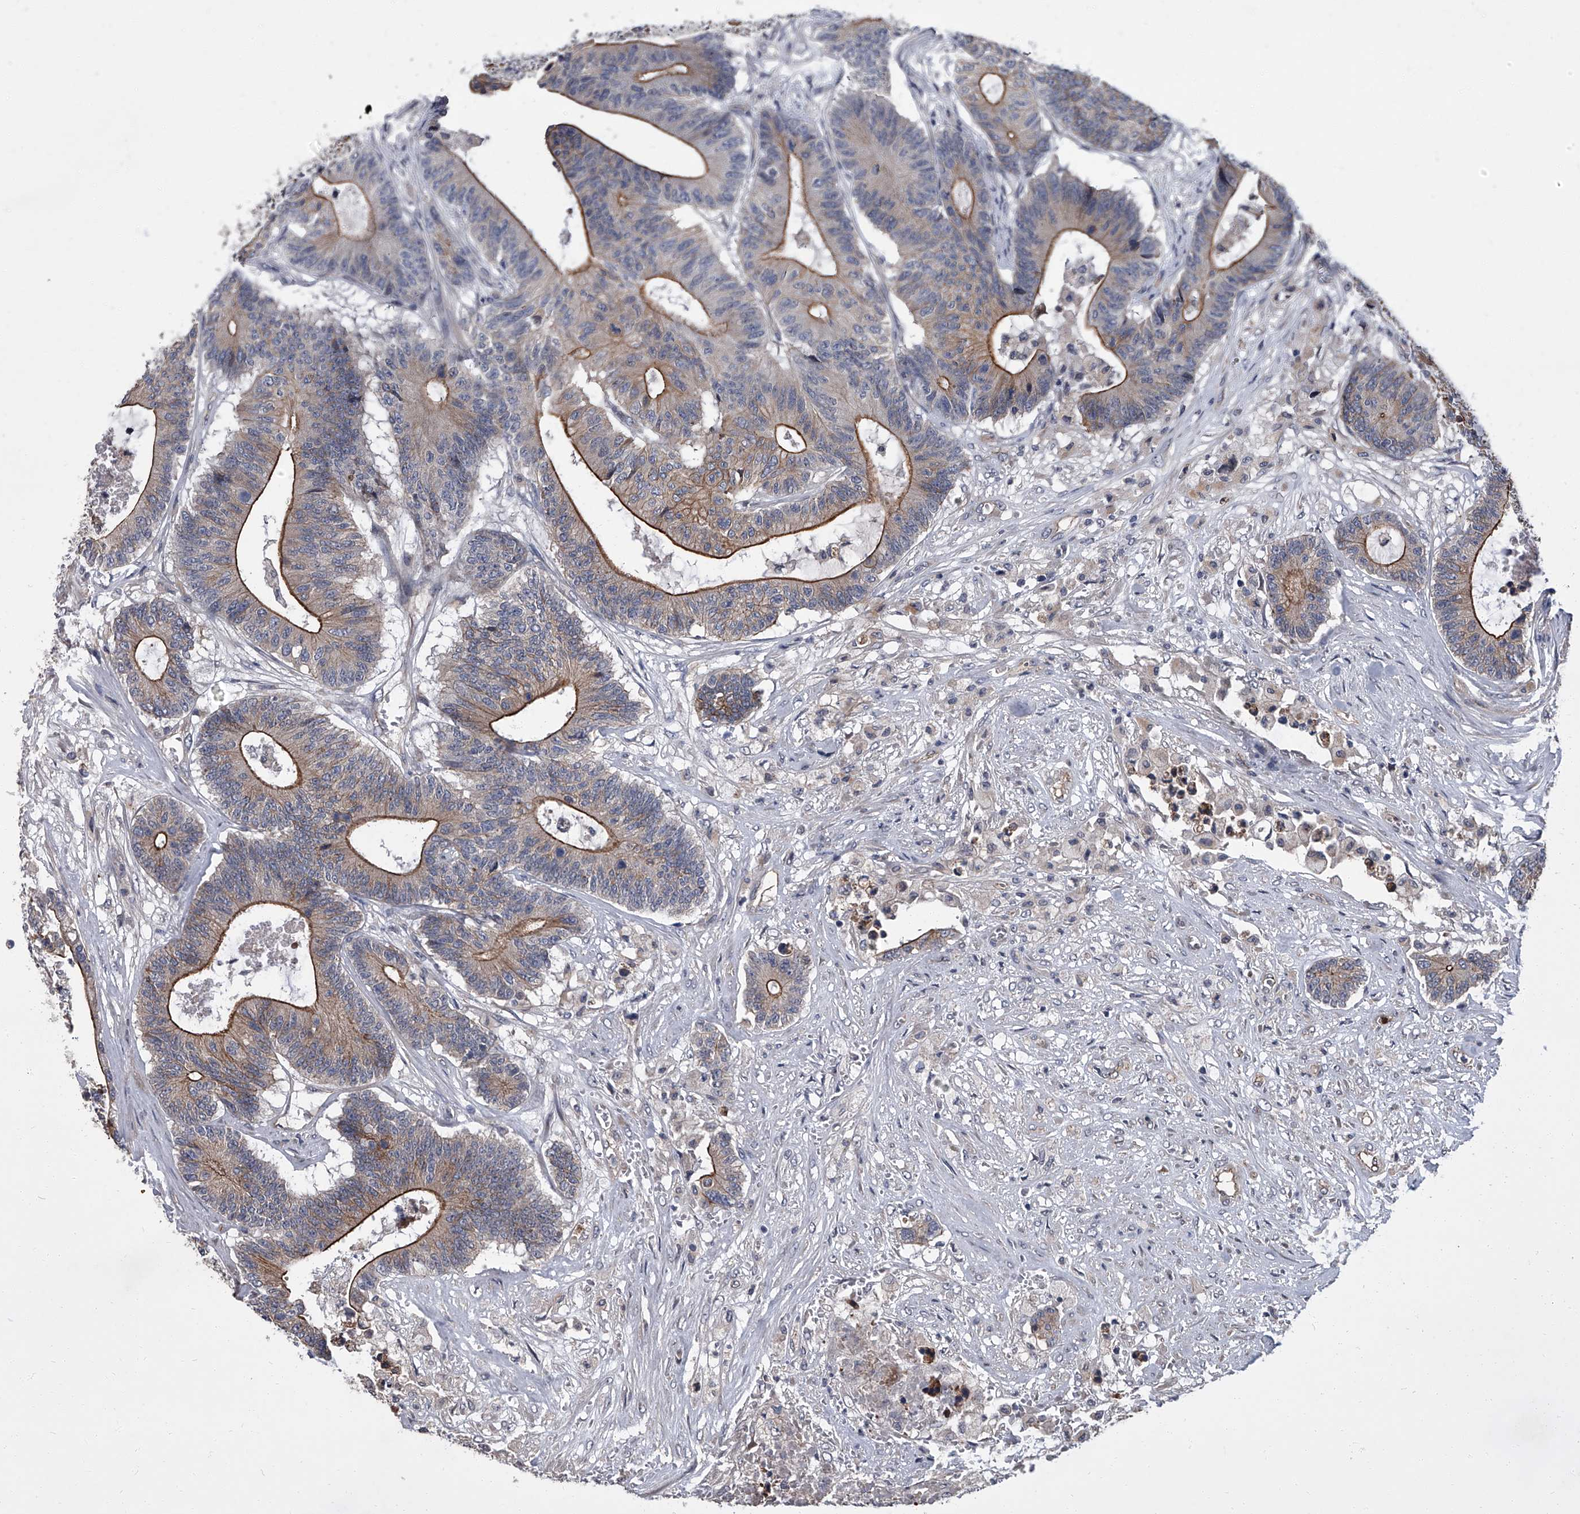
{"staining": {"intensity": "strong", "quantity": "25%-75%", "location": "cytoplasmic/membranous"}, "tissue": "colorectal cancer", "cell_type": "Tumor cells", "image_type": "cancer", "snomed": [{"axis": "morphology", "description": "Adenocarcinoma, NOS"}, {"axis": "topography", "description": "Colon"}], "caption": "Protein staining of colorectal cancer tissue exhibits strong cytoplasmic/membranous expression in approximately 25%-75% of tumor cells.", "gene": "SIRT4", "patient": {"sex": "female", "age": 84}}